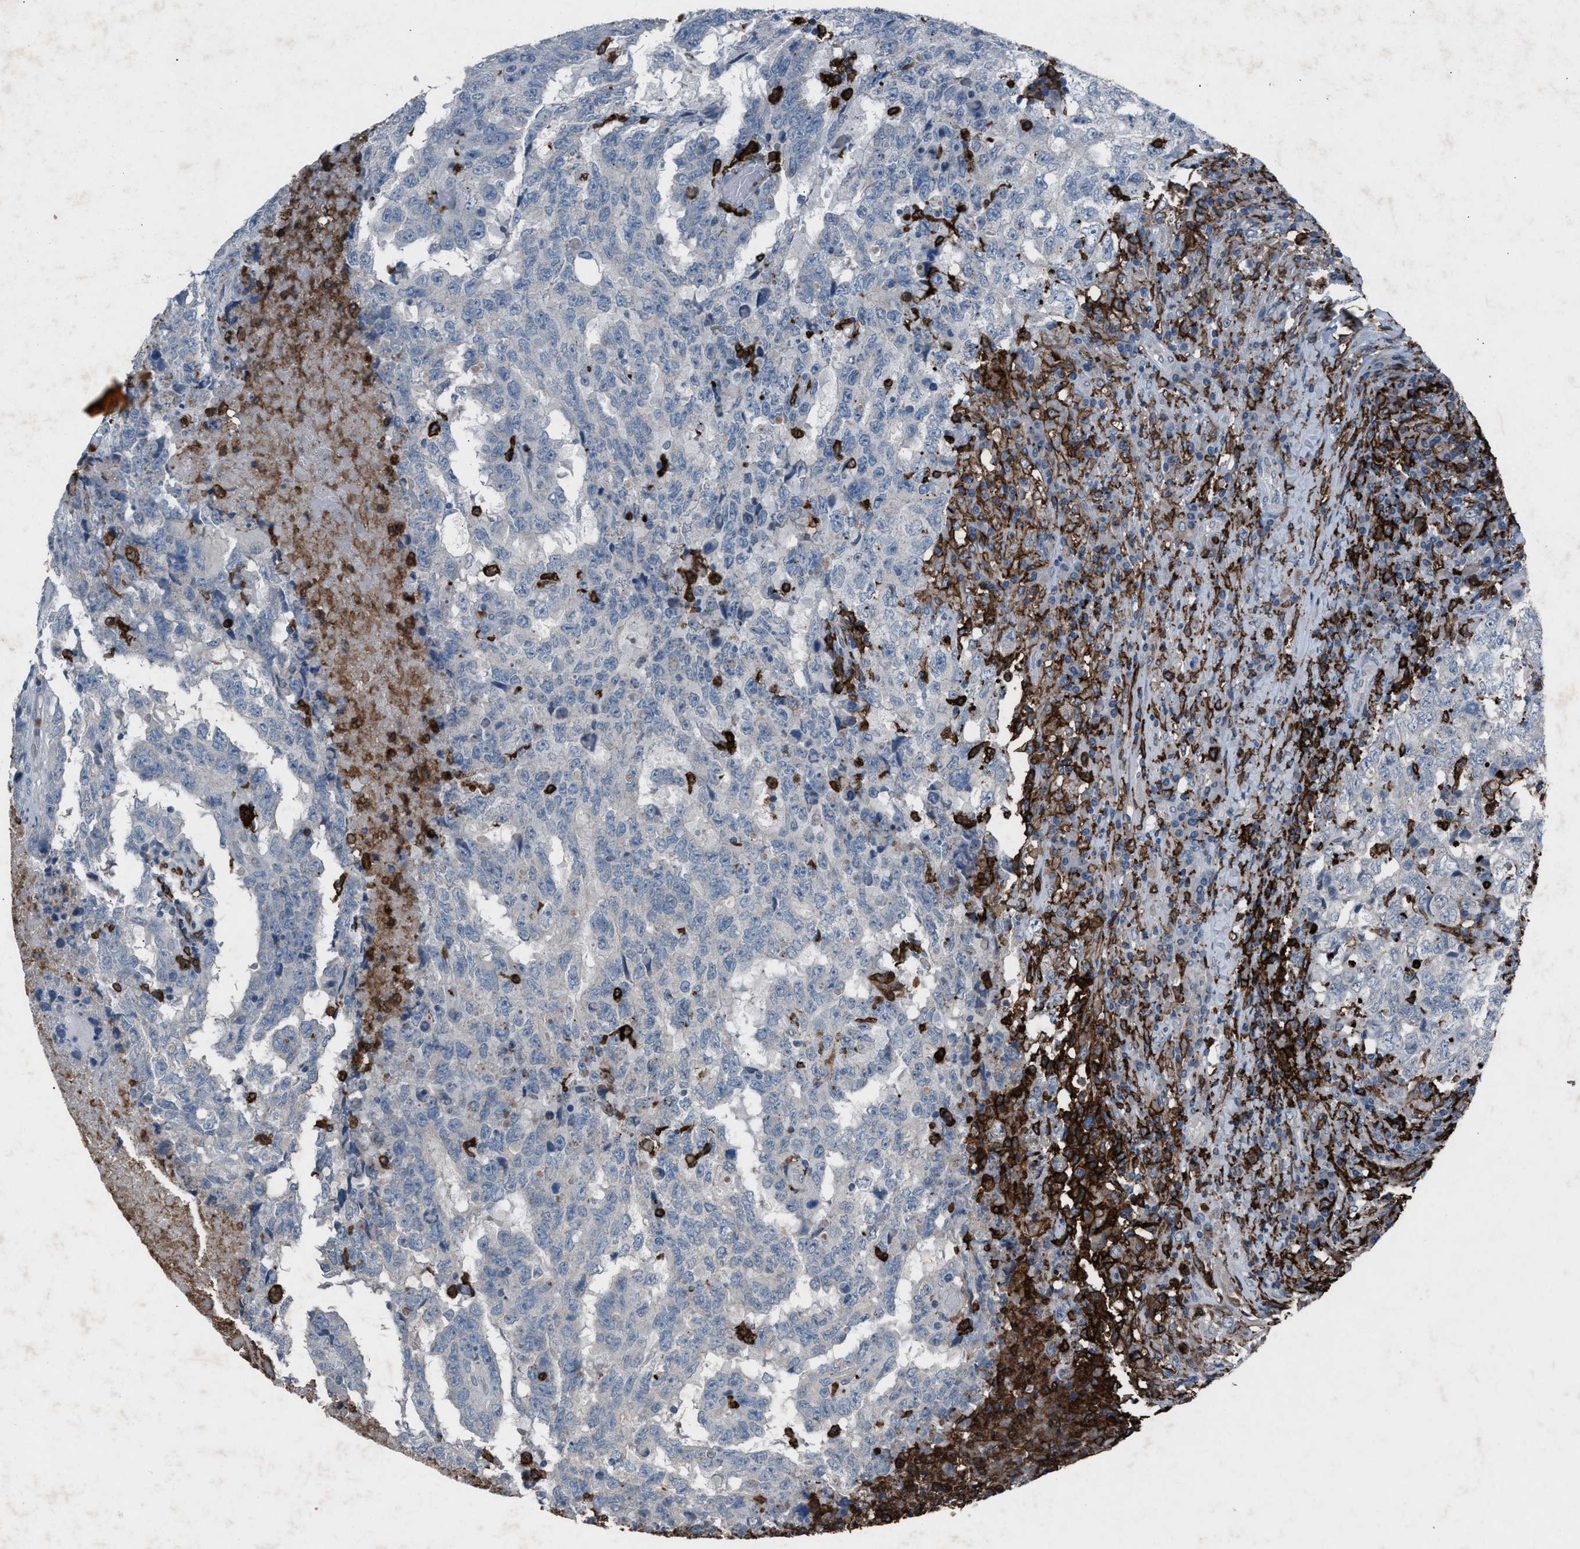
{"staining": {"intensity": "negative", "quantity": "none", "location": "none"}, "tissue": "testis cancer", "cell_type": "Tumor cells", "image_type": "cancer", "snomed": [{"axis": "morphology", "description": "Necrosis, NOS"}, {"axis": "morphology", "description": "Carcinoma, Embryonal, NOS"}, {"axis": "topography", "description": "Testis"}], "caption": "This histopathology image is of testis cancer (embryonal carcinoma) stained with immunohistochemistry (IHC) to label a protein in brown with the nuclei are counter-stained blue. There is no staining in tumor cells.", "gene": "FCER1G", "patient": {"sex": "male", "age": 19}}